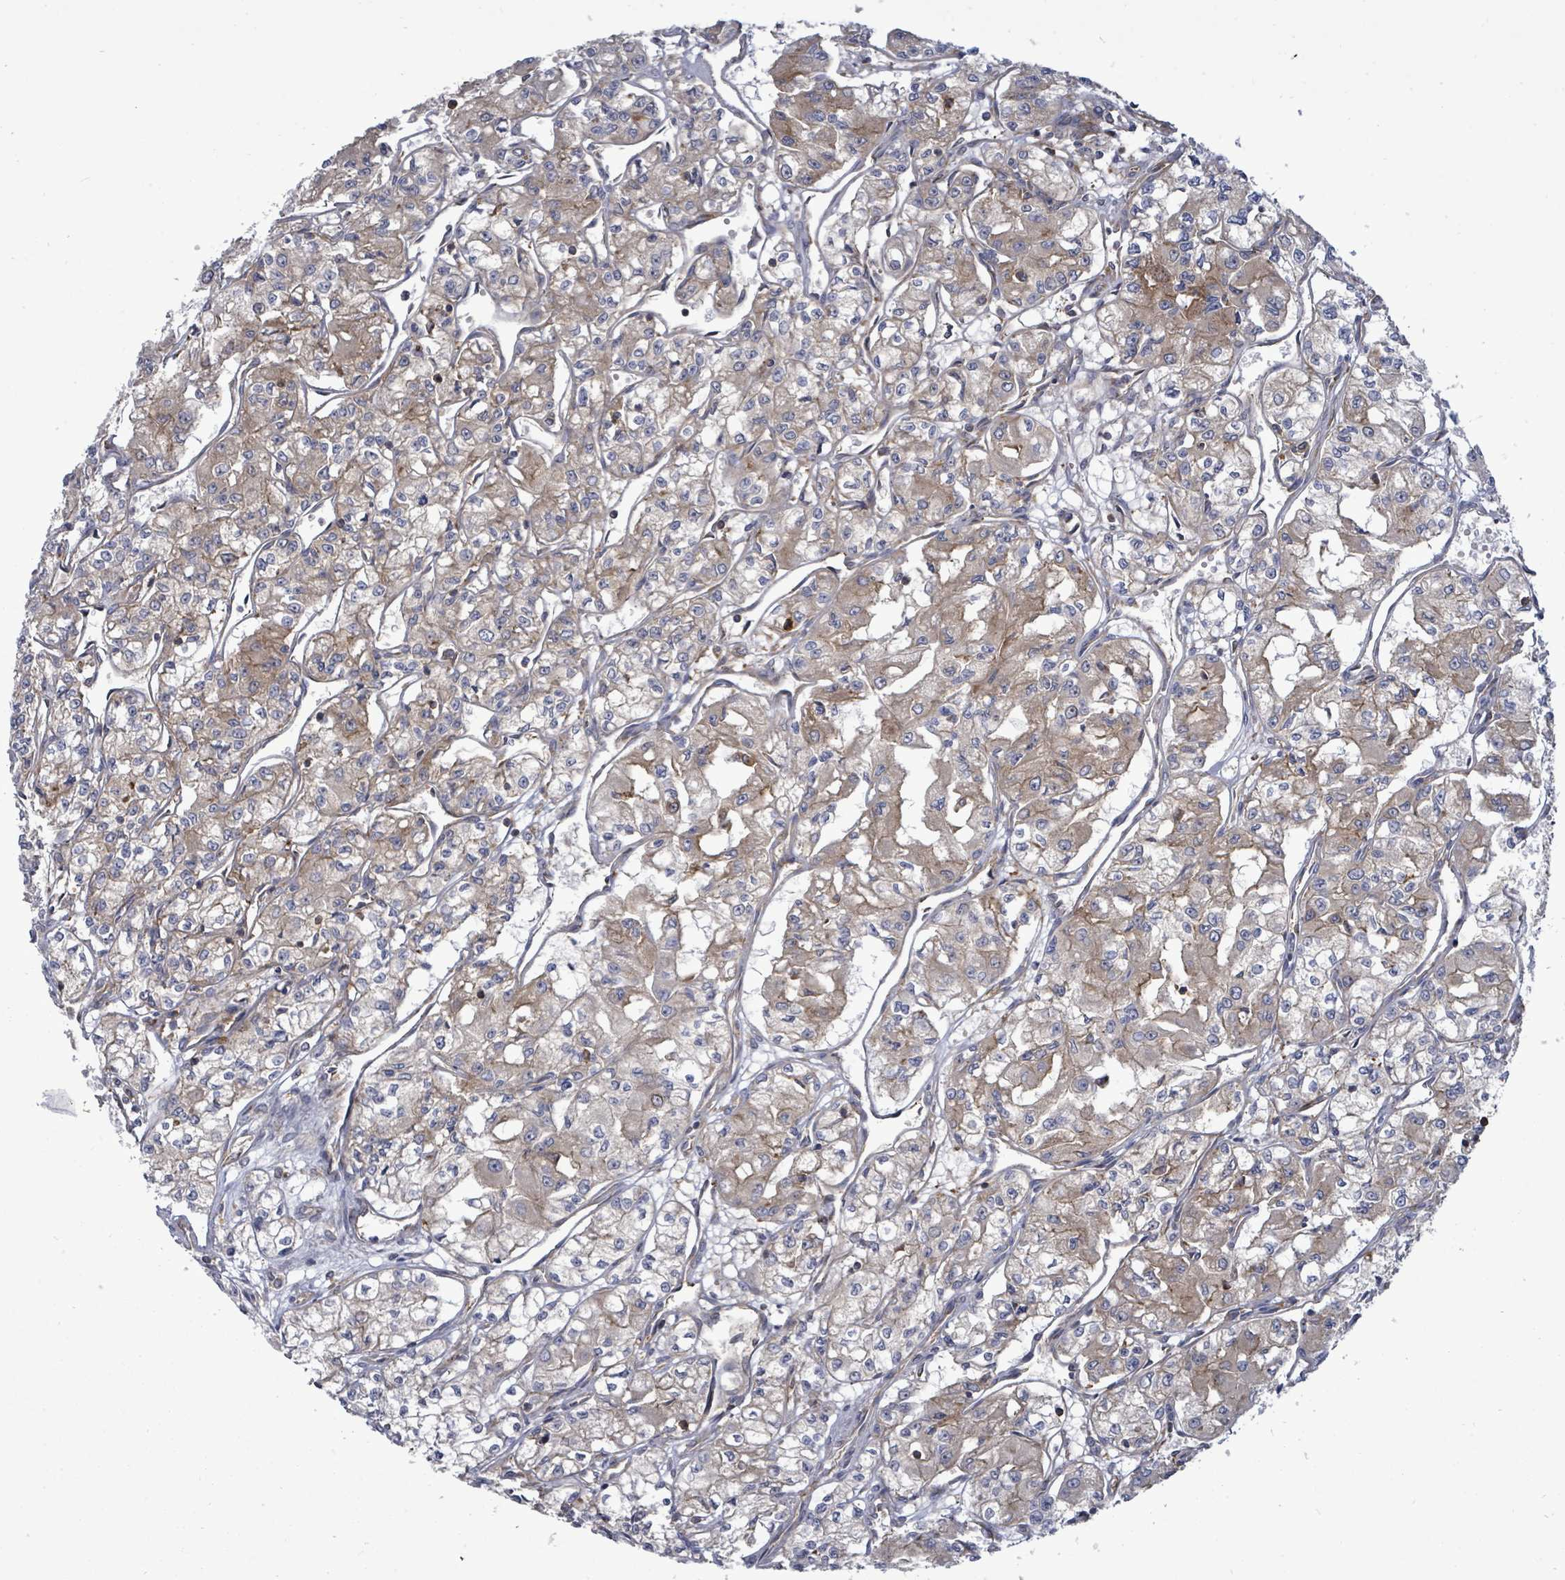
{"staining": {"intensity": "weak", "quantity": "<25%", "location": "cytoplasmic/membranous"}, "tissue": "renal cancer", "cell_type": "Tumor cells", "image_type": "cancer", "snomed": [{"axis": "morphology", "description": "Adenocarcinoma, NOS"}, {"axis": "topography", "description": "Kidney"}], "caption": "IHC micrograph of human adenocarcinoma (renal) stained for a protein (brown), which demonstrates no expression in tumor cells. (DAB IHC with hematoxylin counter stain).", "gene": "EIF3C", "patient": {"sex": "male", "age": 59}}